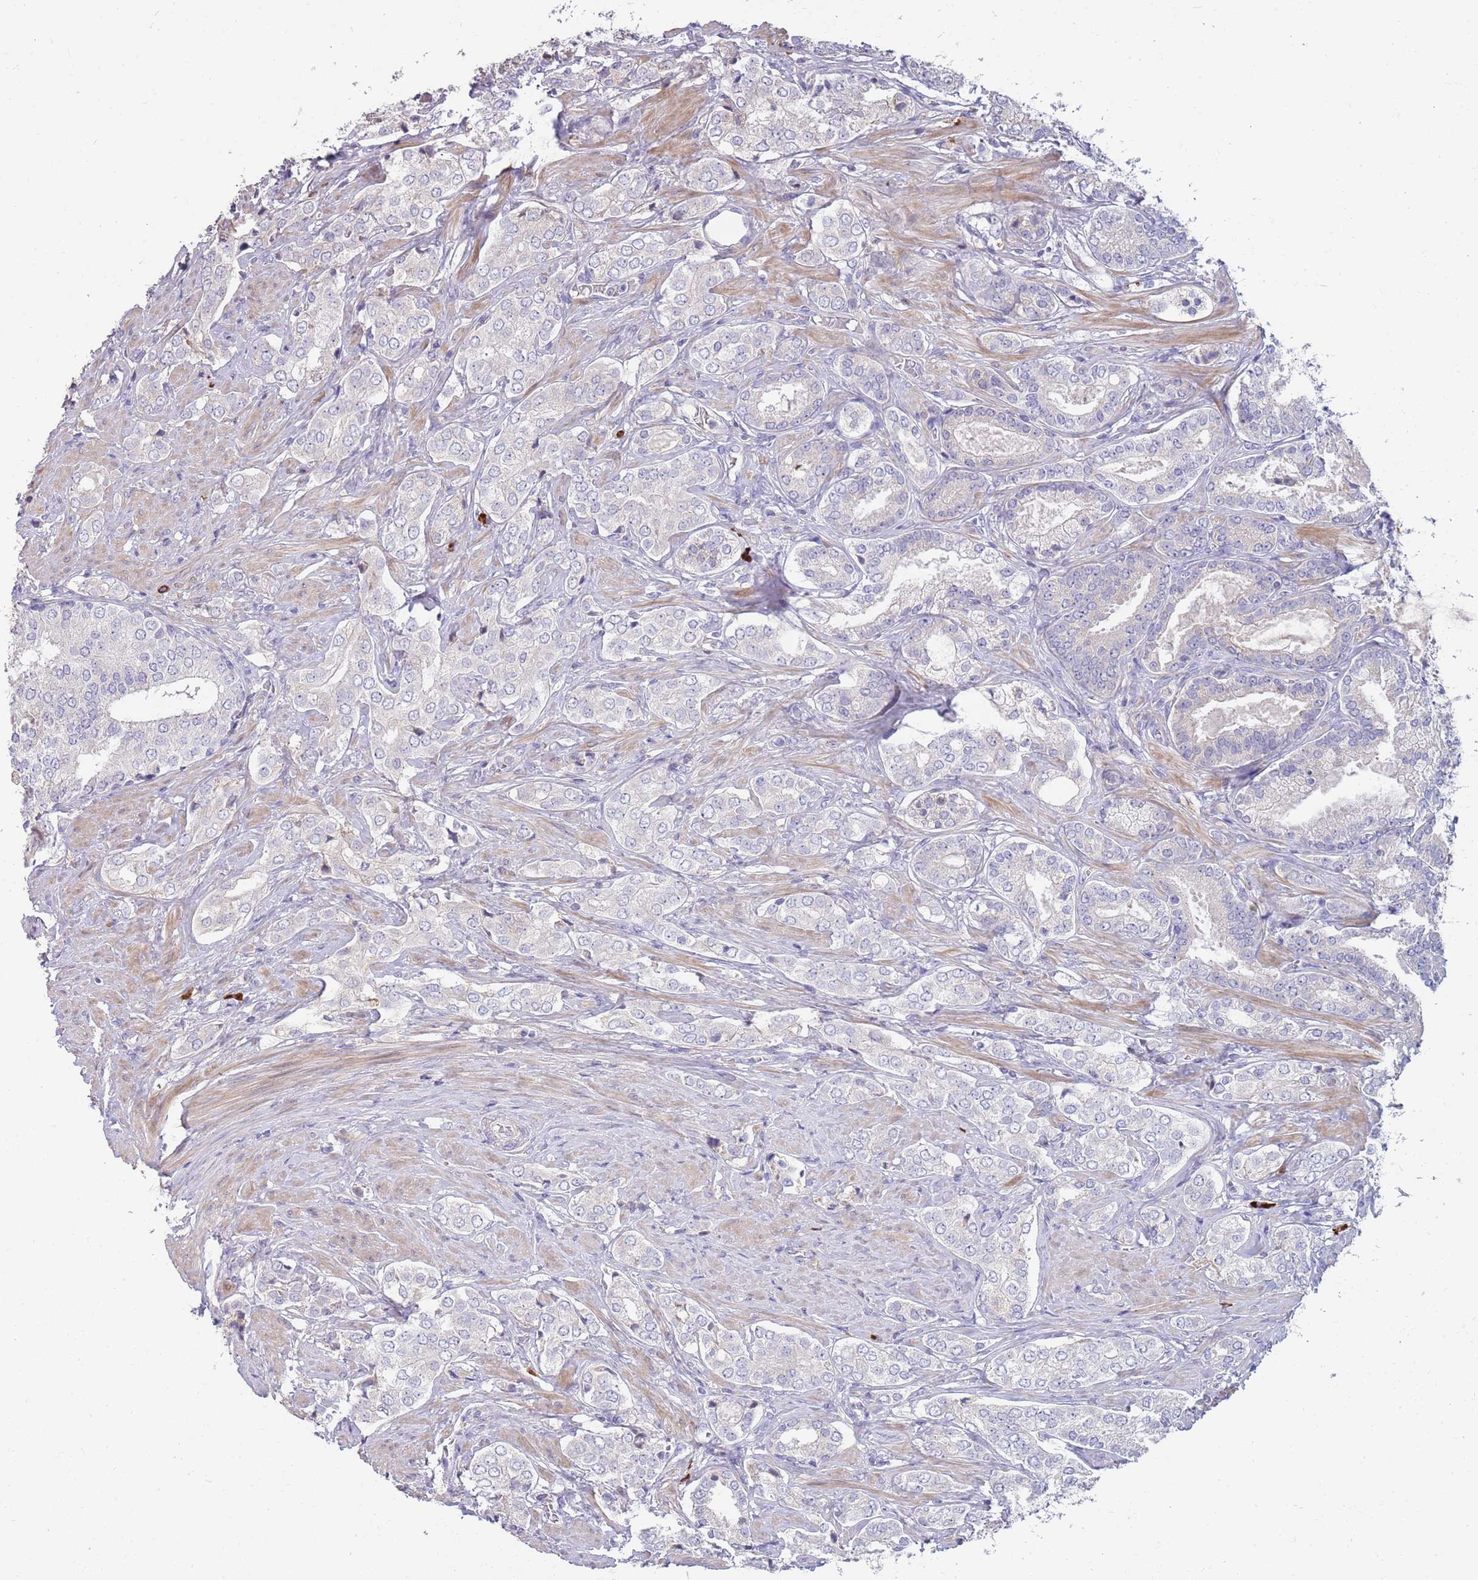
{"staining": {"intensity": "negative", "quantity": "none", "location": "none"}, "tissue": "prostate cancer", "cell_type": "Tumor cells", "image_type": "cancer", "snomed": [{"axis": "morphology", "description": "Adenocarcinoma, High grade"}, {"axis": "topography", "description": "Prostate"}], "caption": "Immunohistochemistry histopathology image of human prostate adenocarcinoma (high-grade) stained for a protein (brown), which demonstrates no expression in tumor cells.", "gene": "SUSD1", "patient": {"sex": "male", "age": 71}}